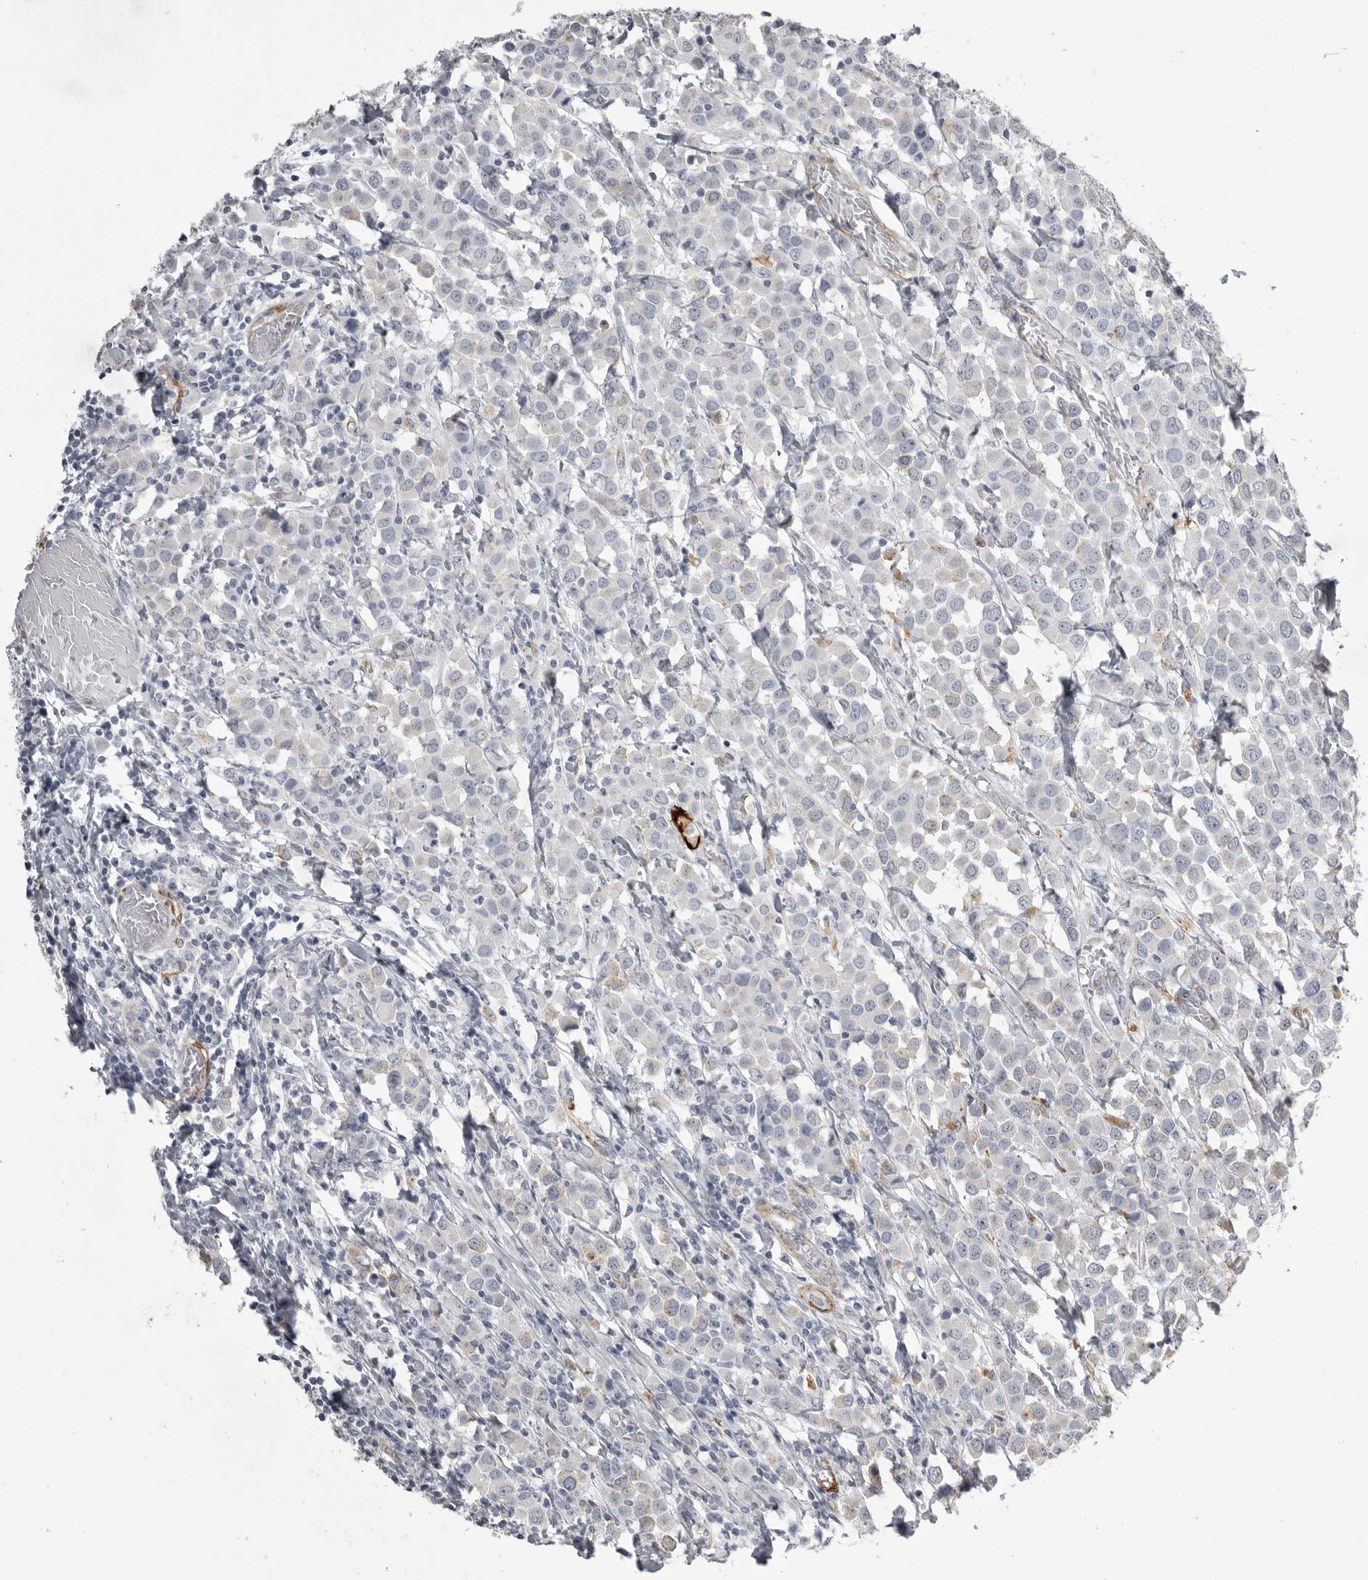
{"staining": {"intensity": "negative", "quantity": "none", "location": "none"}, "tissue": "breast cancer", "cell_type": "Tumor cells", "image_type": "cancer", "snomed": [{"axis": "morphology", "description": "Duct carcinoma"}, {"axis": "topography", "description": "Breast"}], "caption": "A histopathology image of breast cancer stained for a protein reveals no brown staining in tumor cells.", "gene": "AOC3", "patient": {"sex": "female", "age": 61}}